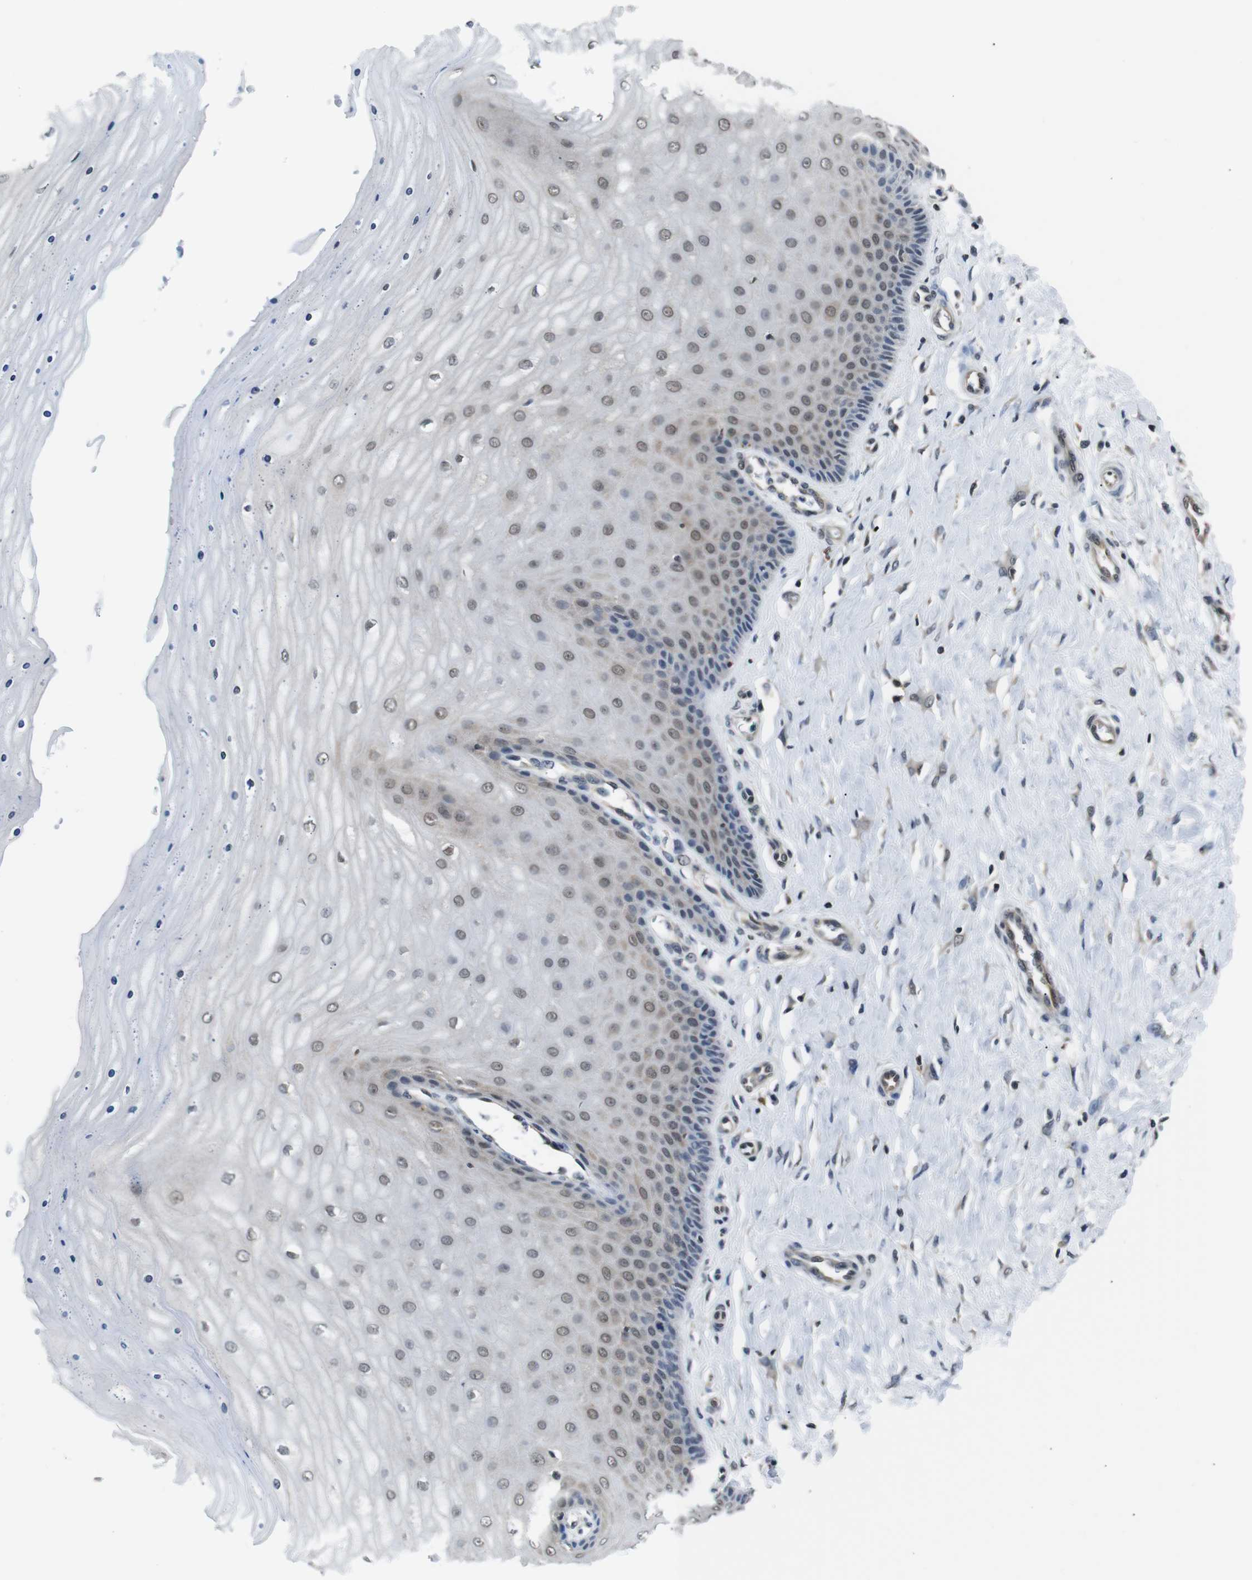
{"staining": {"intensity": "weak", "quantity": "25%-75%", "location": "cytoplasmic/membranous"}, "tissue": "cervix", "cell_type": "Glandular cells", "image_type": "normal", "snomed": [{"axis": "morphology", "description": "Normal tissue, NOS"}, {"axis": "topography", "description": "Cervix"}], "caption": "Immunohistochemical staining of benign human cervix reveals 25%-75% levels of weak cytoplasmic/membranous protein positivity in about 25%-75% of glandular cells.", "gene": "UBXN1", "patient": {"sex": "female", "age": 55}}